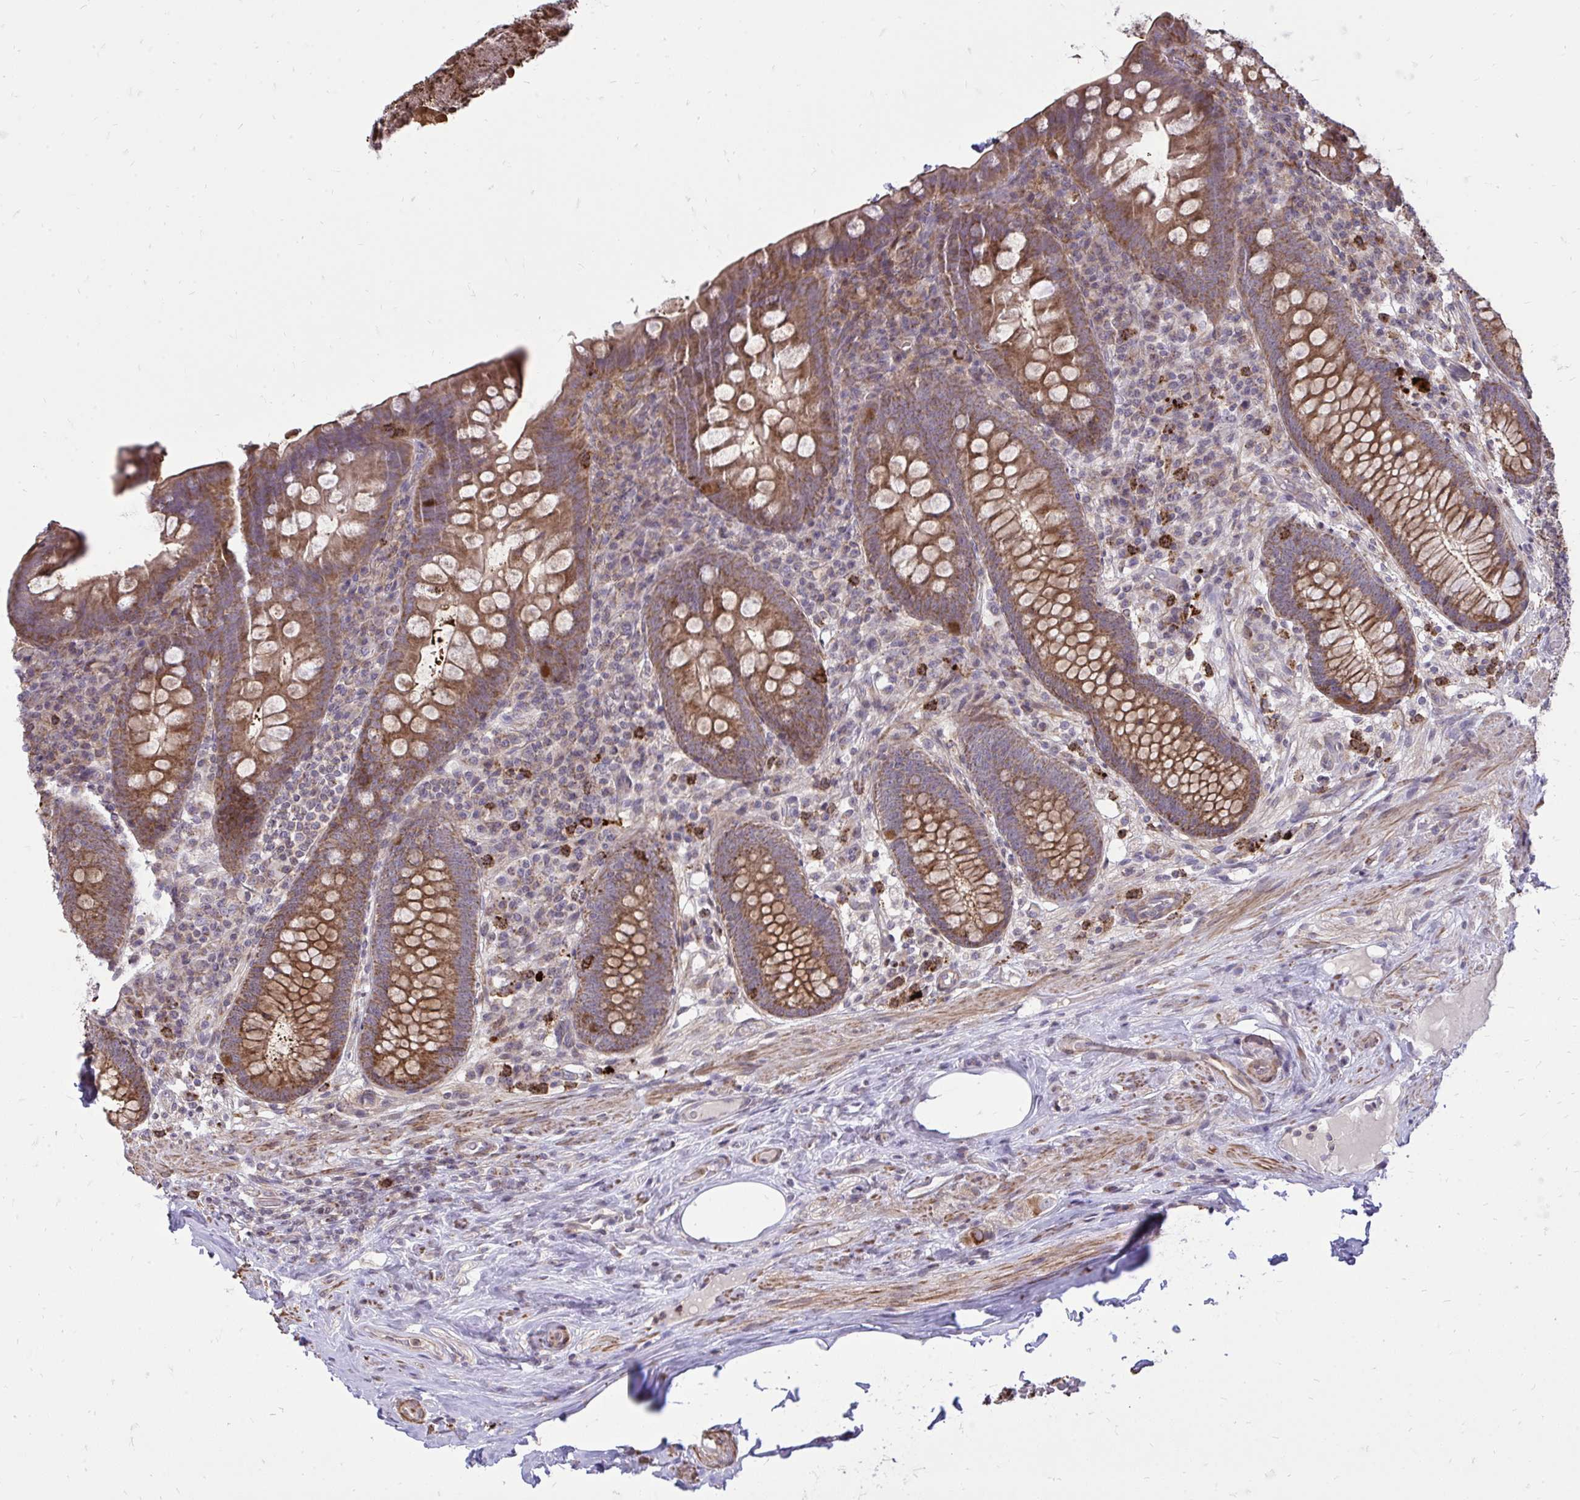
{"staining": {"intensity": "strong", "quantity": ">75%", "location": "cytoplasmic/membranous"}, "tissue": "appendix", "cell_type": "Glandular cells", "image_type": "normal", "snomed": [{"axis": "morphology", "description": "Normal tissue, NOS"}, {"axis": "topography", "description": "Appendix"}], "caption": "Protein positivity by immunohistochemistry reveals strong cytoplasmic/membranous expression in about >75% of glandular cells in unremarkable appendix. The protein of interest is shown in brown color, while the nuclei are stained blue.", "gene": "SLC7A5", "patient": {"sex": "male", "age": 71}}